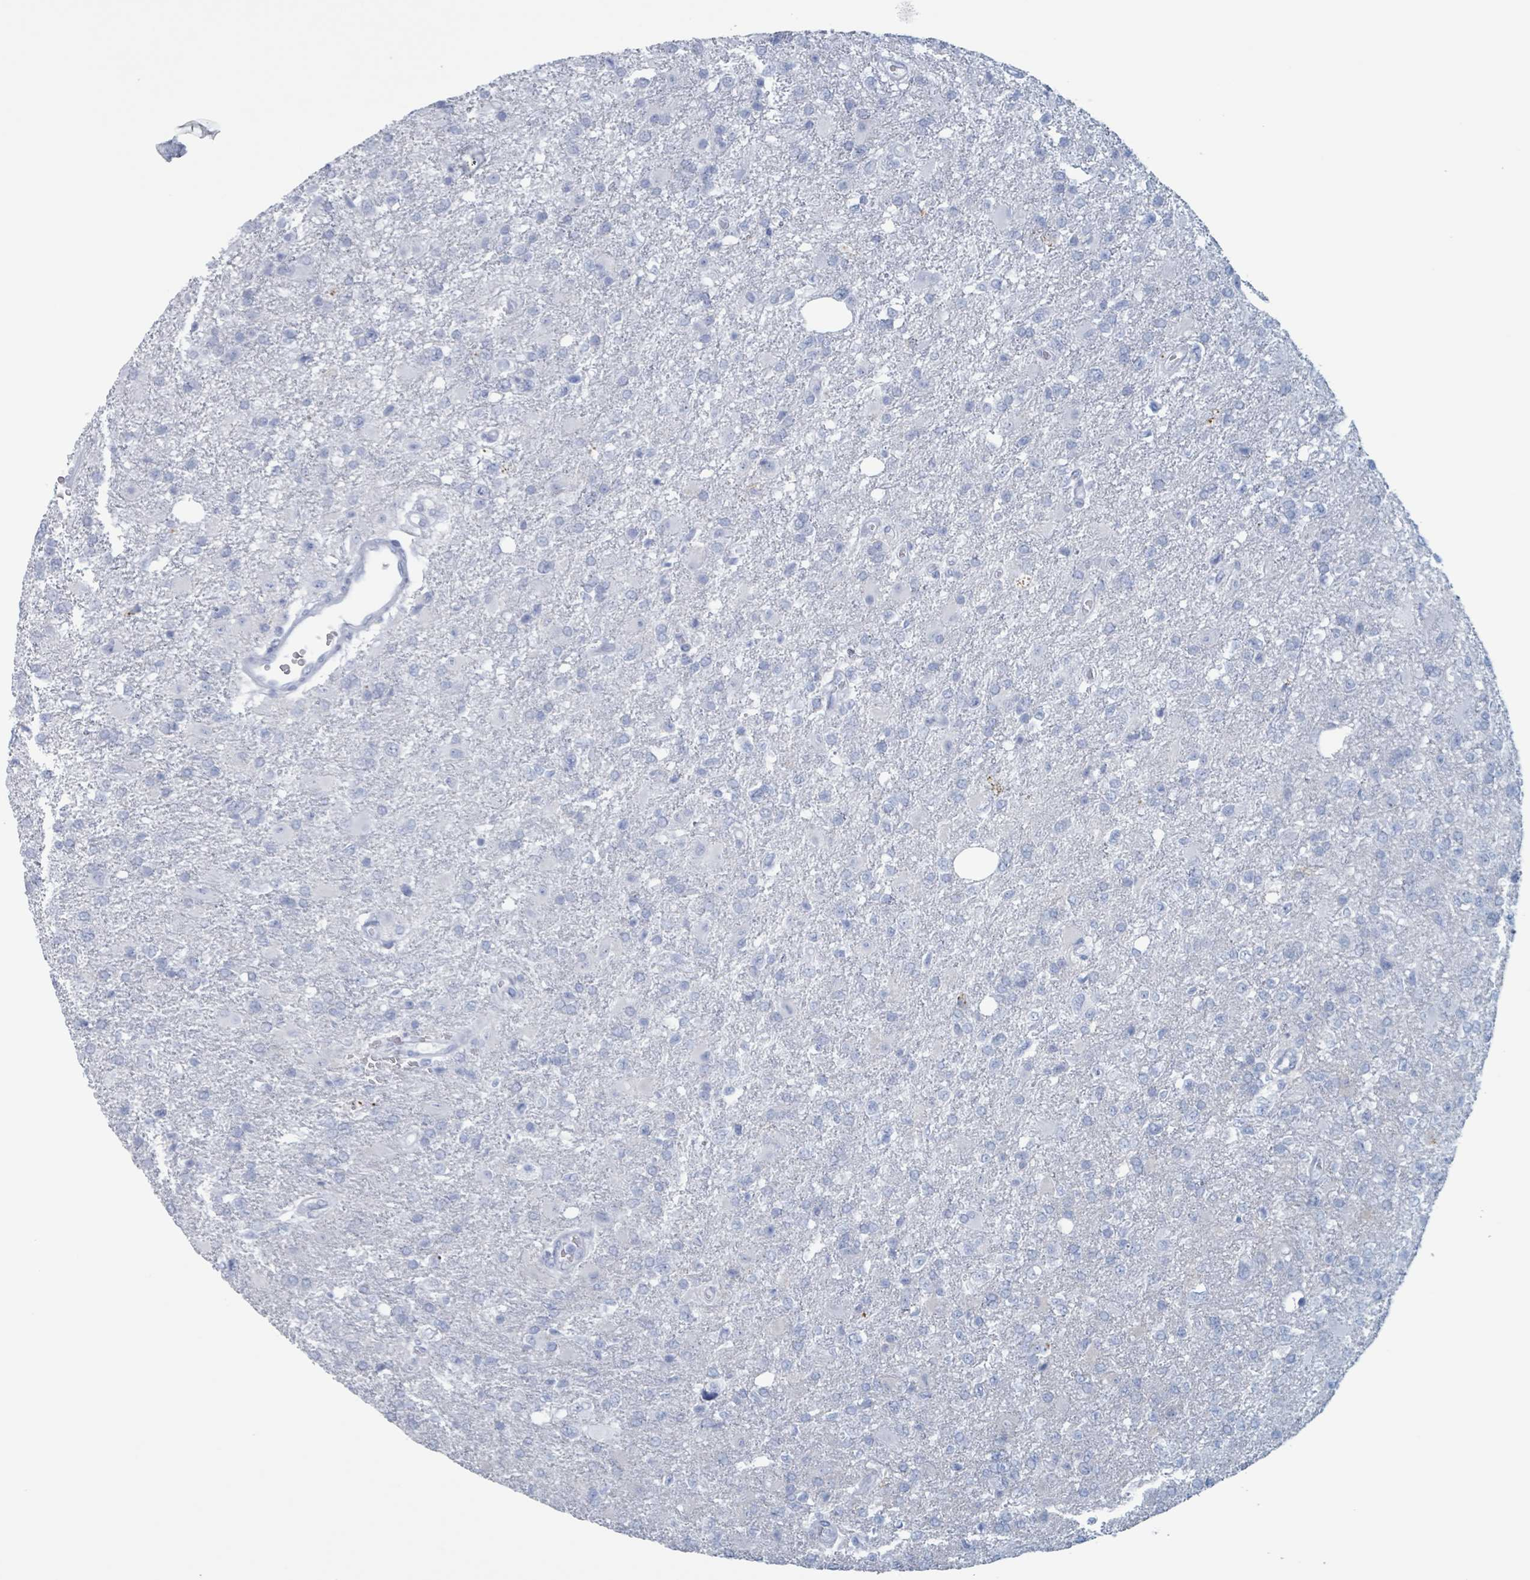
{"staining": {"intensity": "negative", "quantity": "none", "location": "none"}, "tissue": "glioma", "cell_type": "Tumor cells", "image_type": "cancer", "snomed": [{"axis": "morphology", "description": "Glioma, malignant, High grade"}, {"axis": "topography", "description": "Brain"}], "caption": "This is a image of immunohistochemistry staining of malignant high-grade glioma, which shows no expression in tumor cells. (Brightfield microscopy of DAB immunohistochemistry at high magnification).", "gene": "KLK4", "patient": {"sex": "male", "age": 56}}